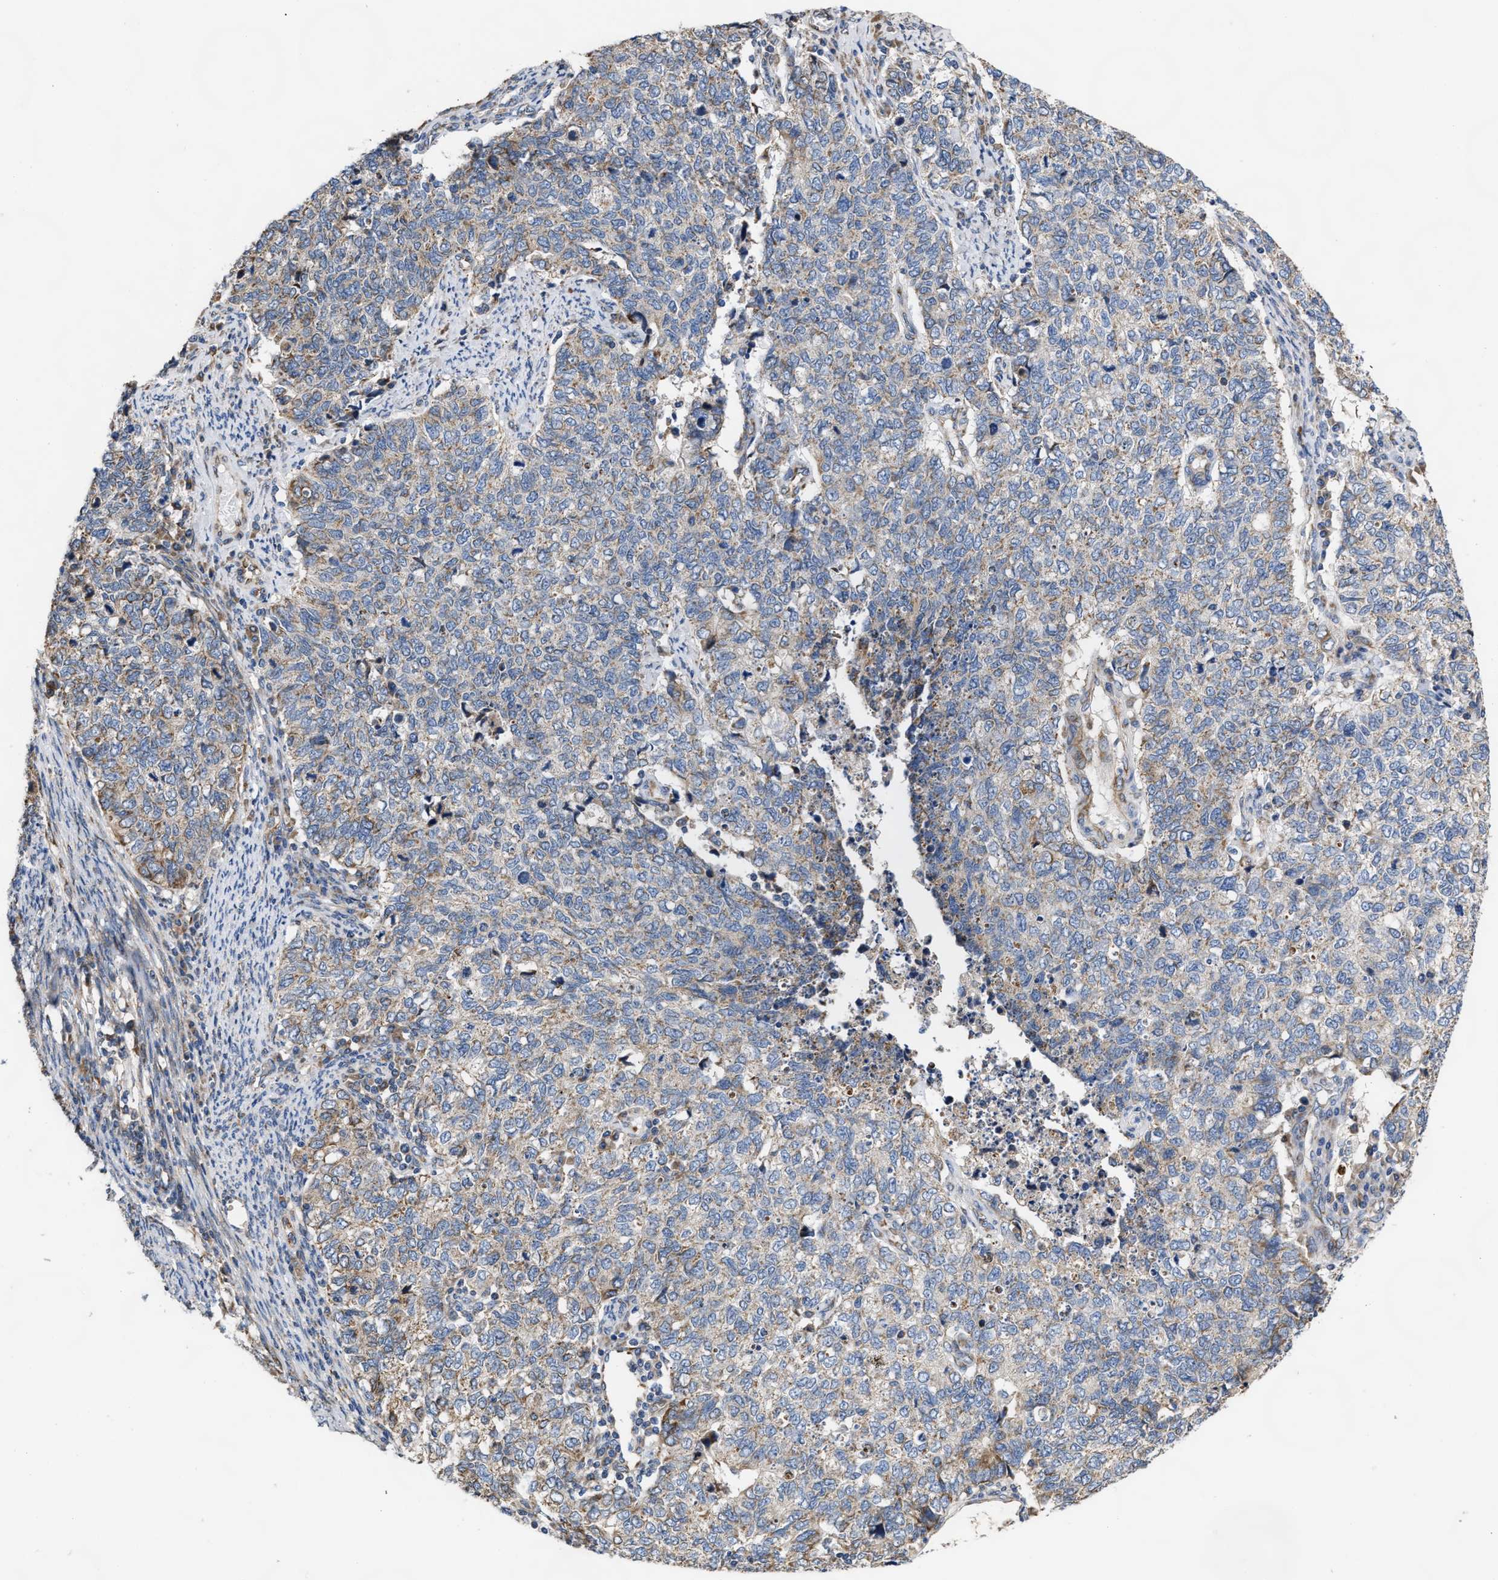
{"staining": {"intensity": "weak", "quantity": "<25%", "location": "cytoplasmic/membranous"}, "tissue": "cervical cancer", "cell_type": "Tumor cells", "image_type": "cancer", "snomed": [{"axis": "morphology", "description": "Squamous cell carcinoma, NOS"}, {"axis": "topography", "description": "Cervix"}], "caption": "An immunohistochemistry (IHC) image of cervical cancer (squamous cell carcinoma) is shown. There is no staining in tumor cells of cervical cancer (squamous cell carcinoma).", "gene": "MALSU1", "patient": {"sex": "female", "age": 63}}